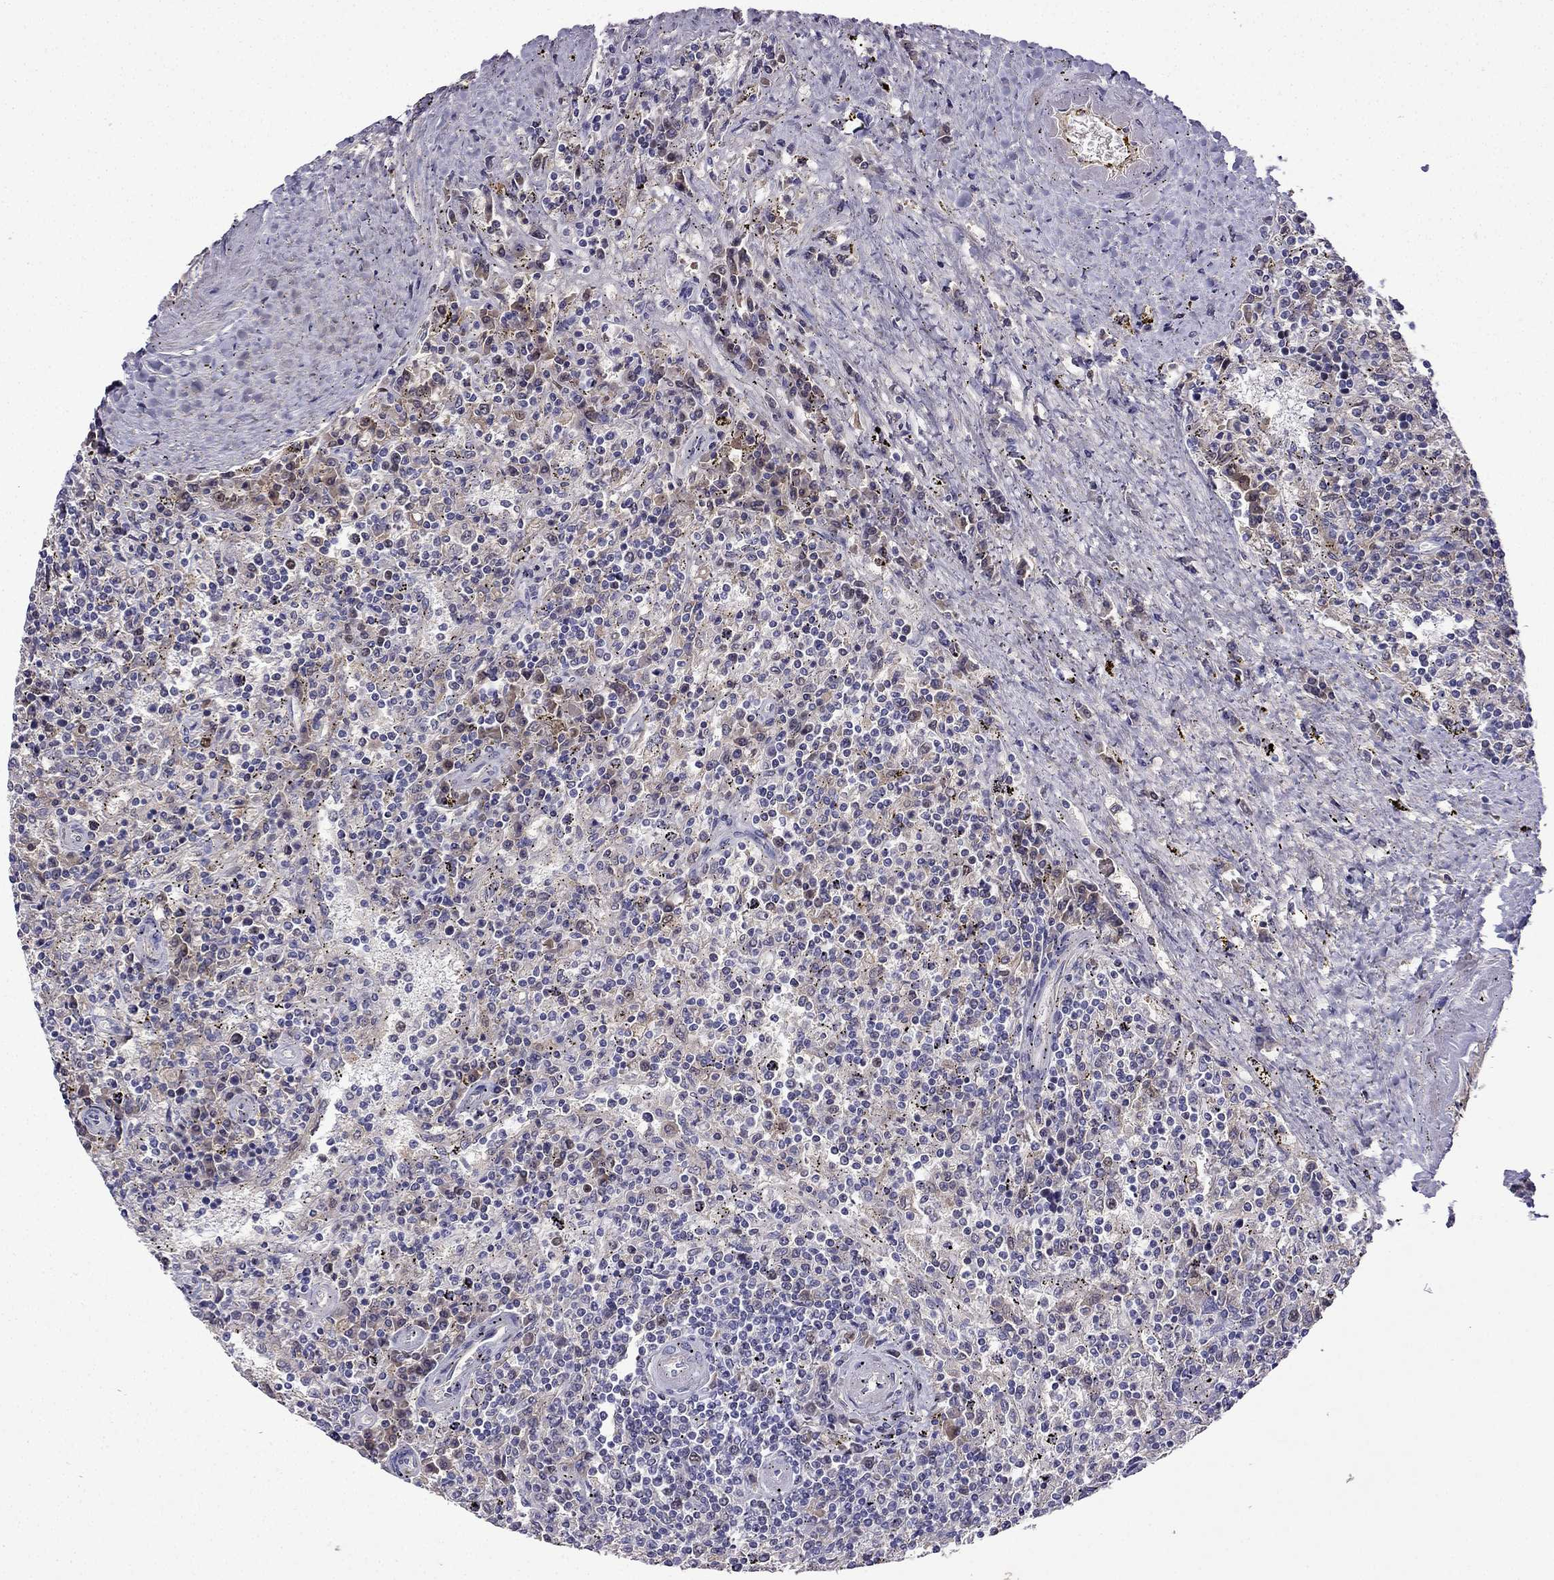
{"staining": {"intensity": "negative", "quantity": "none", "location": "none"}, "tissue": "lymphoma", "cell_type": "Tumor cells", "image_type": "cancer", "snomed": [{"axis": "morphology", "description": "Malignant lymphoma, non-Hodgkin's type, Low grade"}, {"axis": "topography", "description": "Spleen"}], "caption": "IHC micrograph of neoplastic tissue: low-grade malignant lymphoma, non-Hodgkin's type stained with DAB reveals no significant protein positivity in tumor cells.", "gene": "UHRF1", "patient": {"sex": "male", "age": 62}}